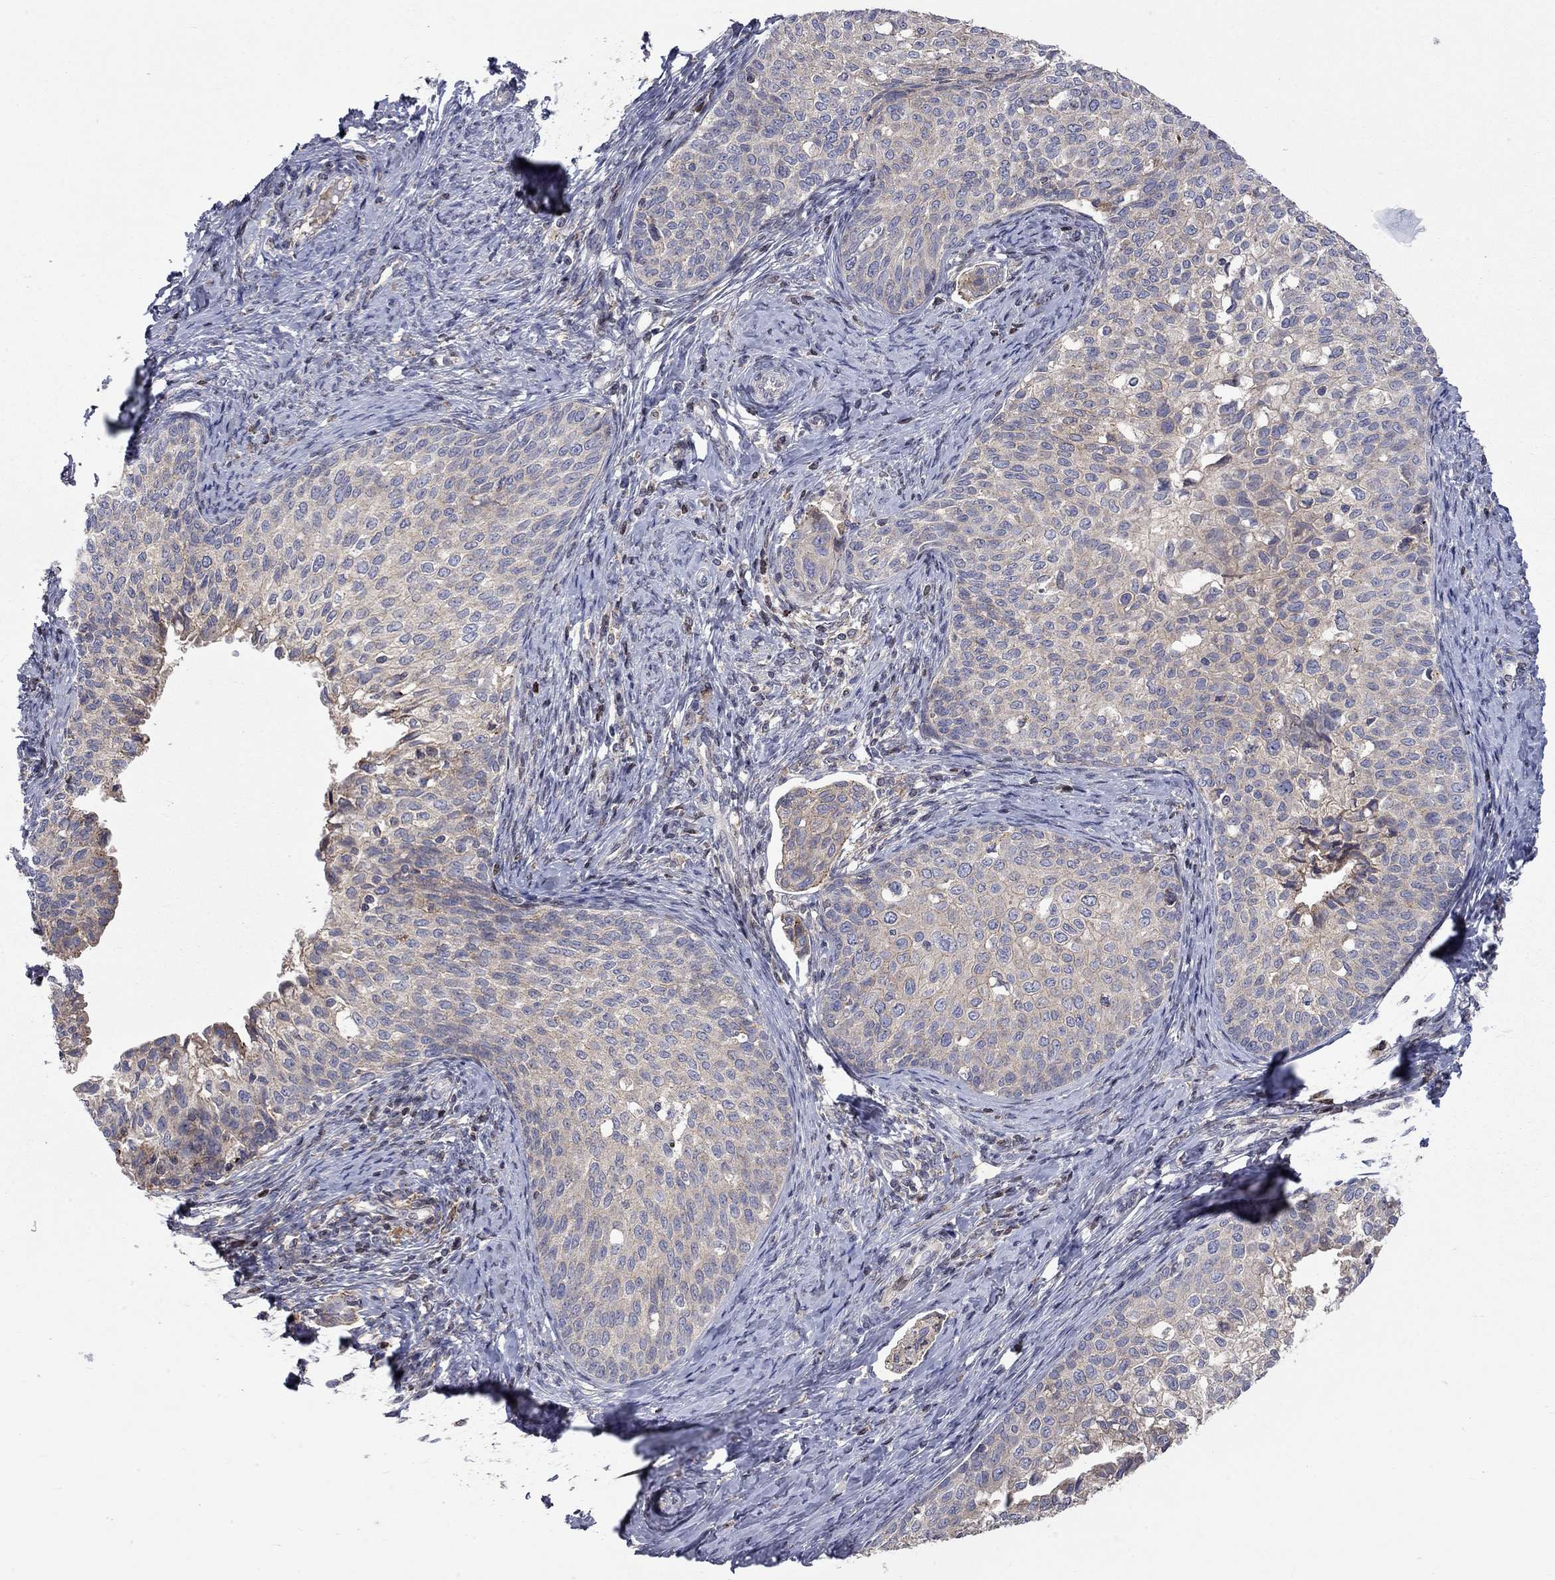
{"staining": {"intensity": "negative", "quantity": "none", "location": "none"}, "tissue": "cervical cancer", "cell_type": "Tumor cells", "image_type": "cancer", "snomed": [{"axis": "morphology", "description": "Squamous cell carcinoma, NOS"}, {"axis": "topography", "description": "Cervix"}], "caption": "Tumor cells are negative for protein expression in human squamous cell carcinoma (cervical). (DAB (3,3'-diaminobenzidine) immunohistochemistry, high magnification).", "gene": "ERN2", "patient": {"sex": "female", "age": 51}}